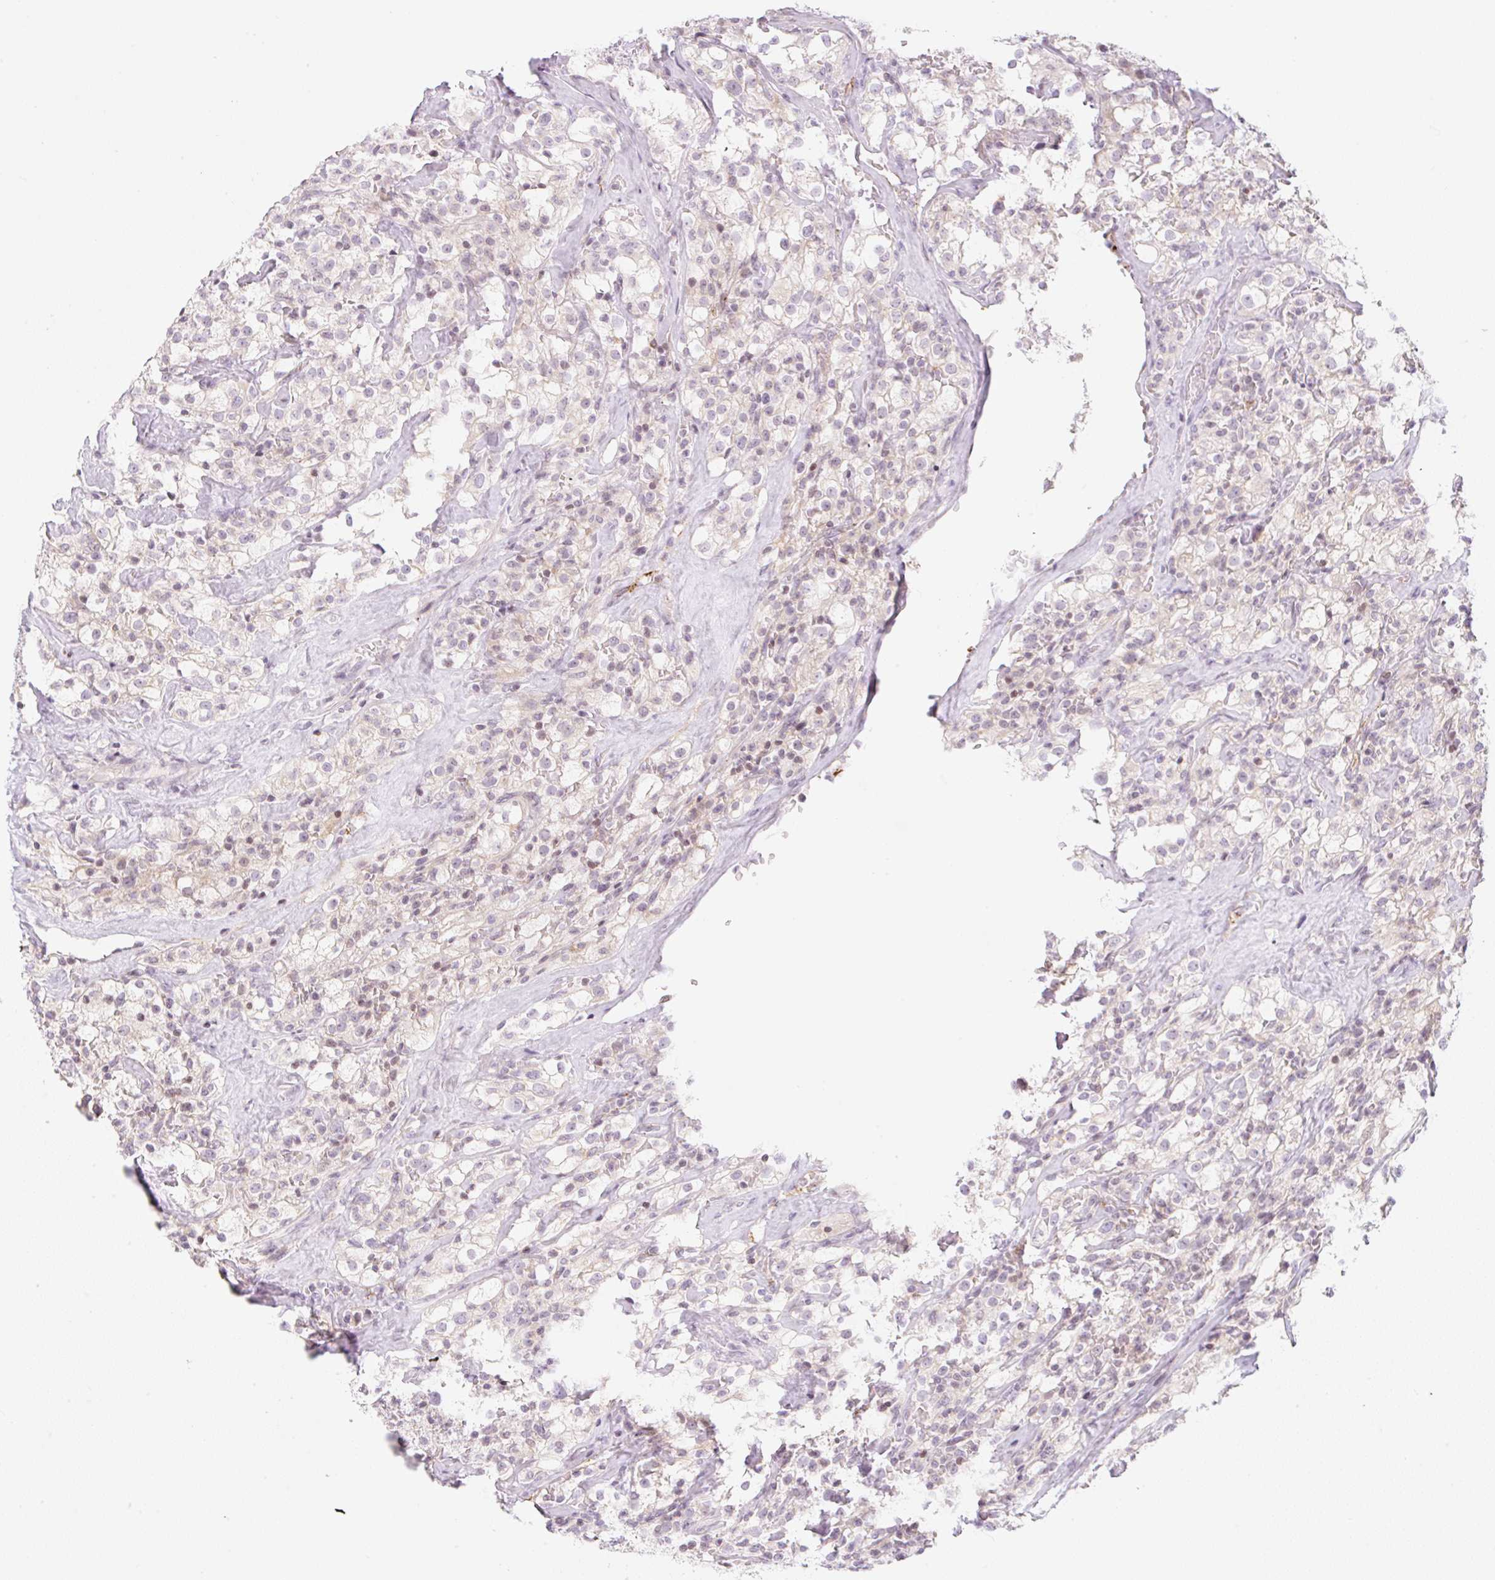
{"staining": {"intensity": "negative", "quantity": "none", "location": "none"}, "tissue": "renal cancer", "cell_type": "Tumor cells", "image_type": "cancer", "snomed": [{"axis": "morphology", "description": "Adenocarcinoma, NOS"}, {"axis": "topography", "description": "Kidney"}], "caption": "The IHC histopathology image has no significant positivity in tumor cells of renal cancer tissue. (DAB (3,3'-diaminobenzidine) immunohistochemistry (IHC), high magnification).", "gene": "CASKIN1", "patient": {"sex": "female", "age": 74}}